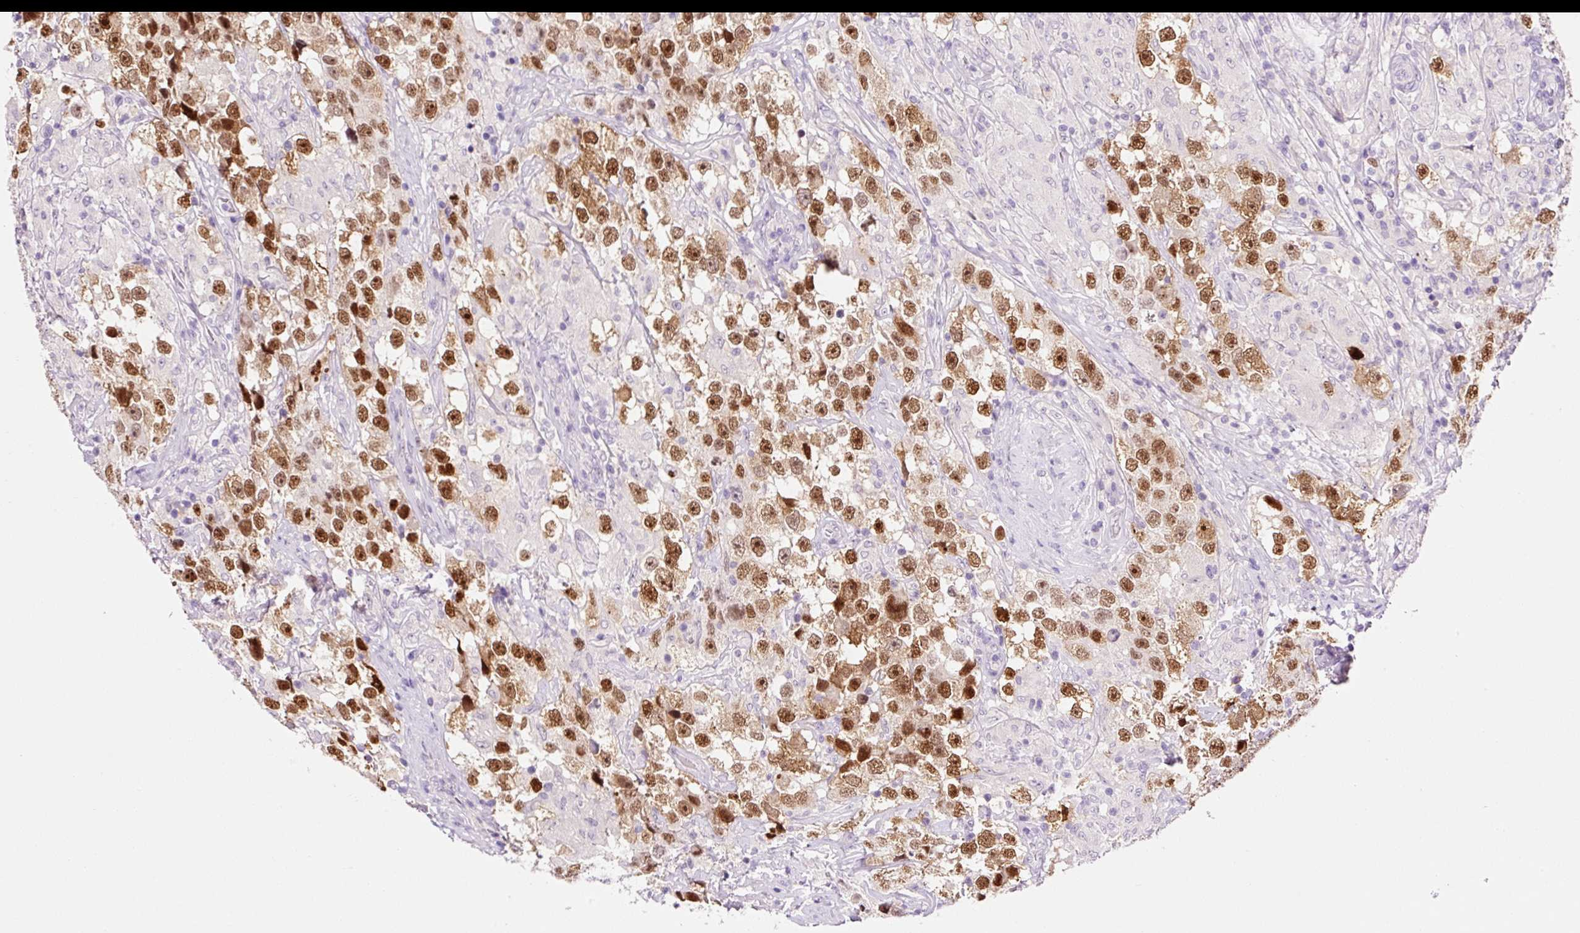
{"staining": {"intensity": "strong", "quantity": ">75%", "location": "nuclear"}, "tissue": "testis cancer", "cell_type": "Tumor cells", "image_type": "cancer", "snomed": [{"axis": "morphology", "description": "Seminoma, NOS"}, {"axis": "topography", "description": "Testis"}], "caption": "This is a histology image of immunohistochemistry staining of testis cancer (seminoma), which shows strong expression in the nuclear of tumor cells.", "gene": "DPPA4", "patient": {"sex": "male", "age": 46}}